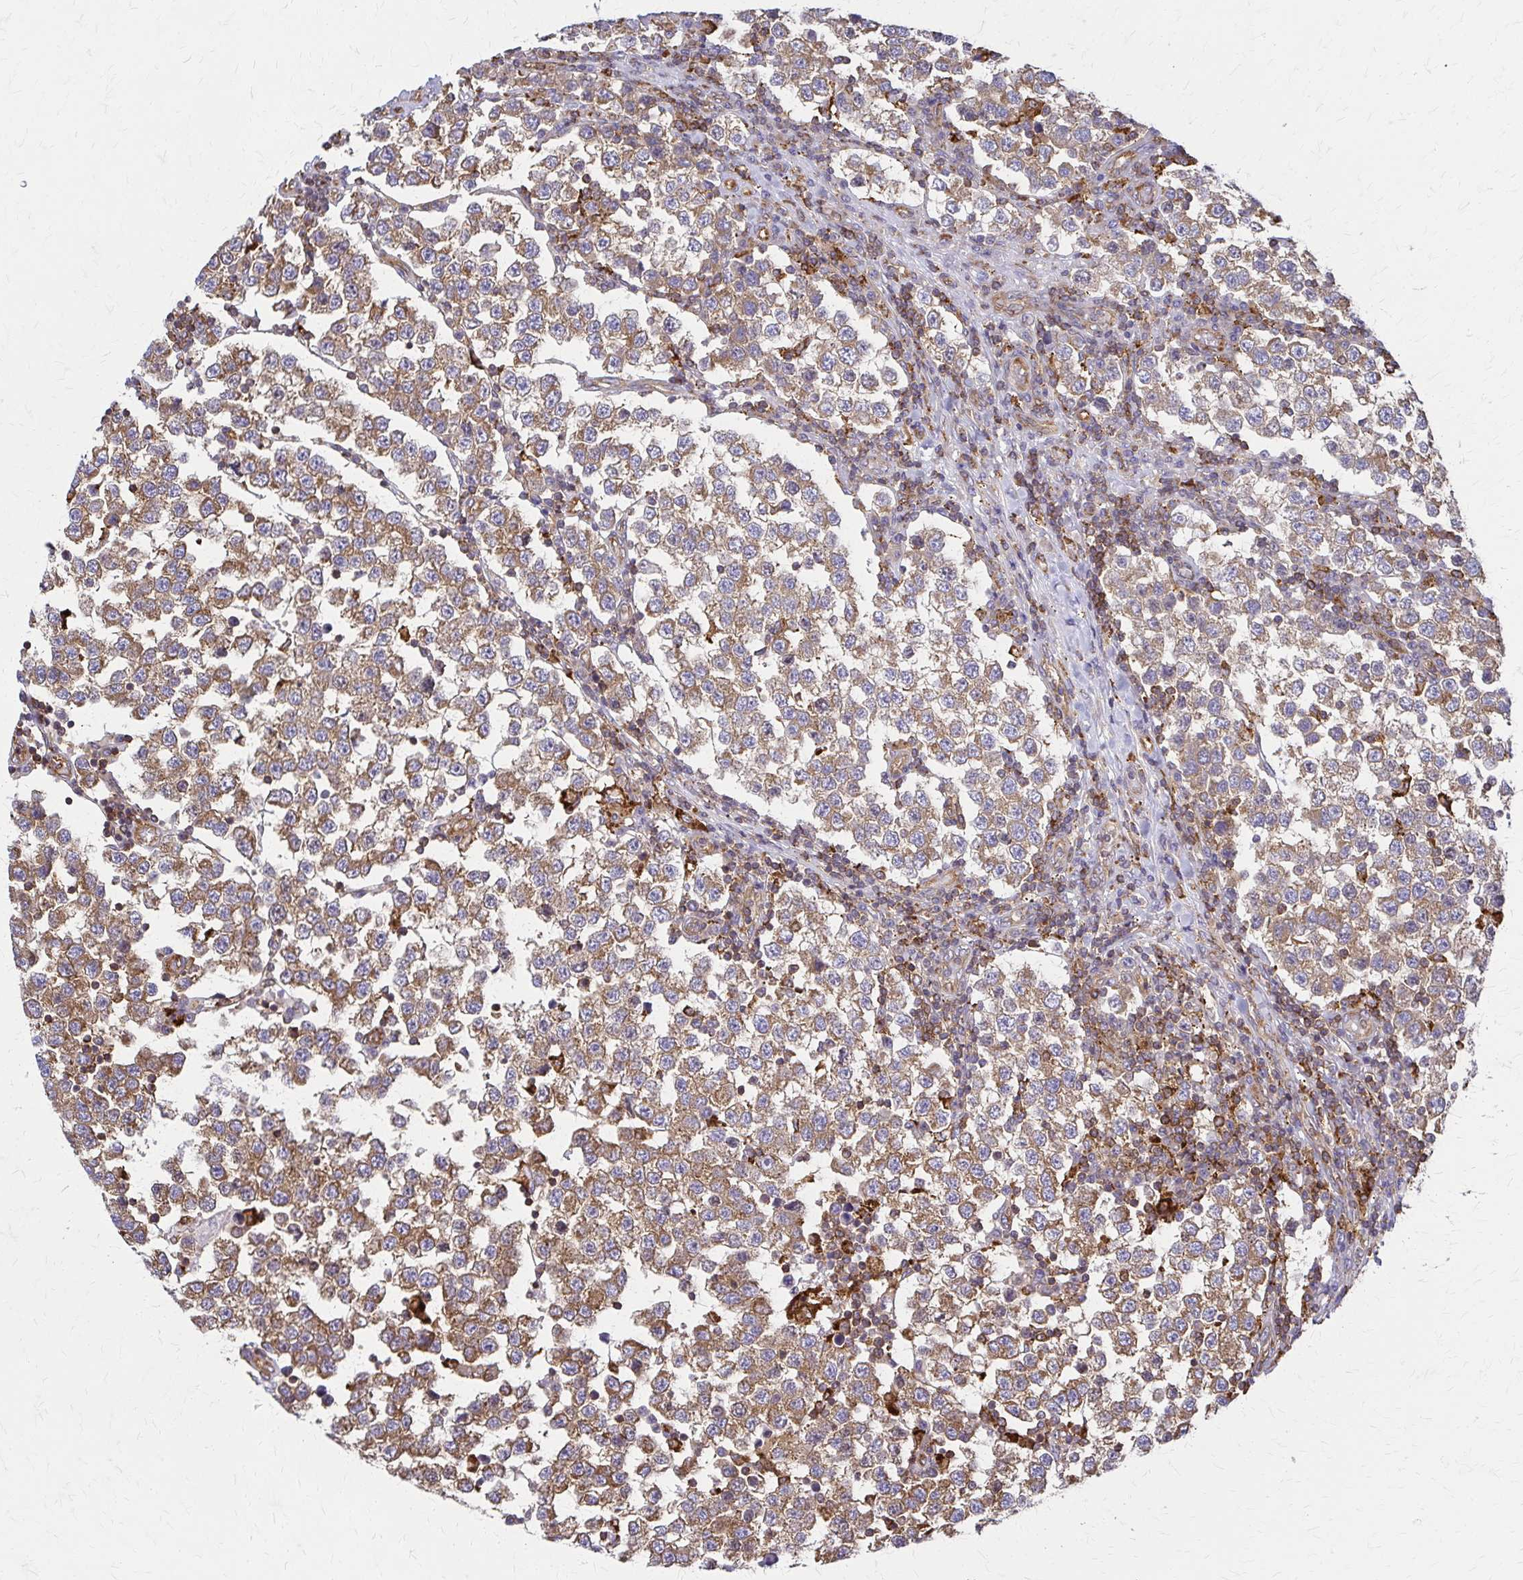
{"staining": {"intensity": "moderate", "quantity": "25%-75%", "location": "cytoplasmic/membranous"}, "tissue": "testis cancer", "cell_type": "Tumor cells", "image_type": "cancer", "snomed": [{"axis": "morphology", "description": "Seminoma, NOS"}, {"axis": "topography", "description": "Testis"}], "caption": "Protein staining of testis cancer tissue displays moderate cytoplasmic/membranous expression in approximately 25%-75% of tumor cells. Using DAB (brown) and hematoxylin (blue) stains, captured at high magnification using brightfield microscopy.", "gene": "WASF2", "patient": {"sex": "male", "age": 34}}